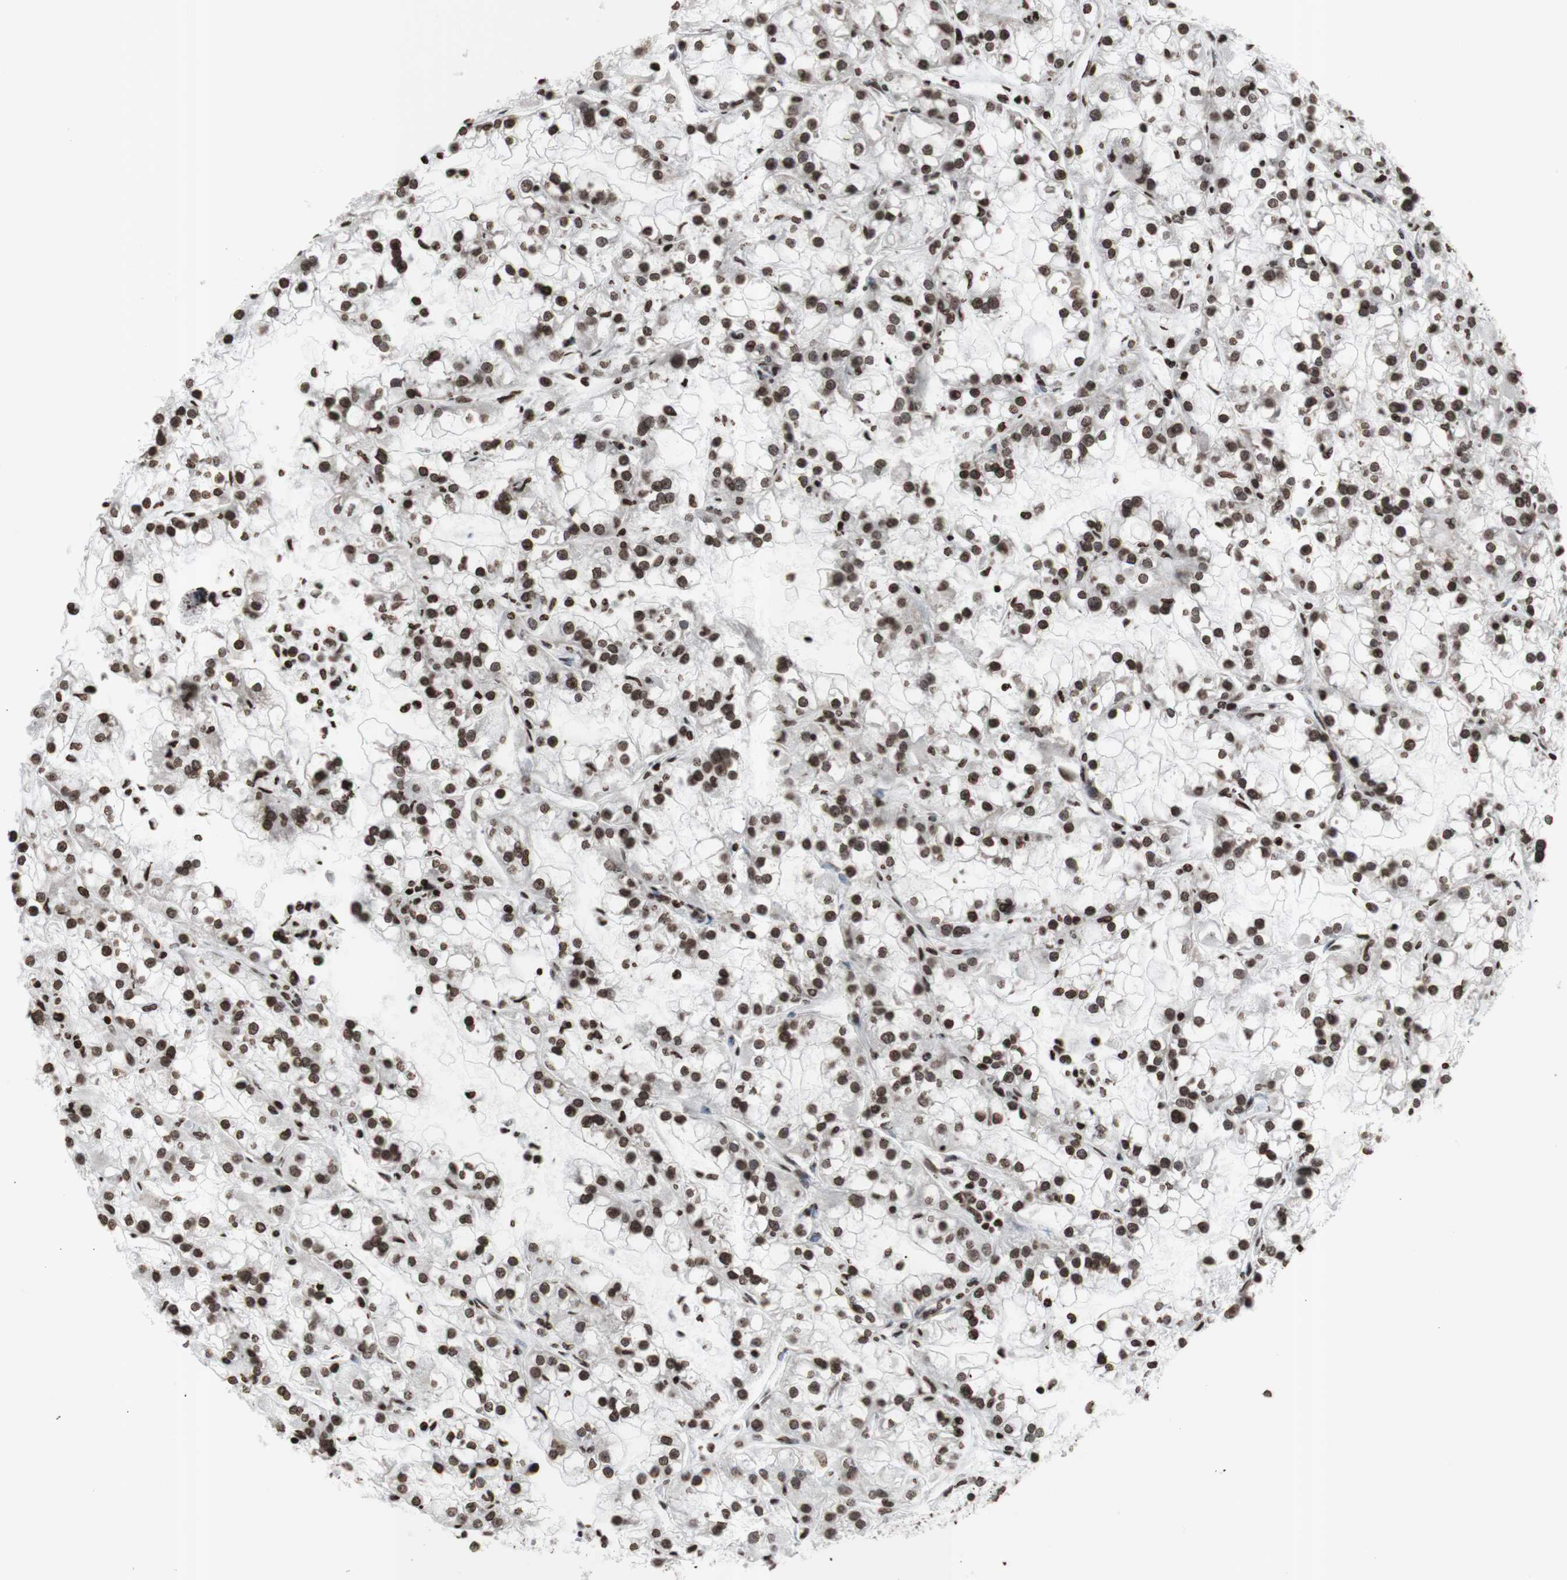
{"staining": {"intensity": "strong", "quantity": ">75%", "location": "nuclear"}, "tissue": "renal cancer", "cell_type": "Tumor cells", "image_type": "cancer", "snomed": [{"axis": "morphology", "description": "Adenocarcinoma, NOS"}, {"axis": "topography", "description": "Kidney"}], "caption": "Immunohistochemical staining of renal adenocarcinoma demonstrates high levels of strong nuclear positivity in approximately >75% of tumor cells.", "gene": "SNAI2", "patient": {"sex": "female", "age": 52}}